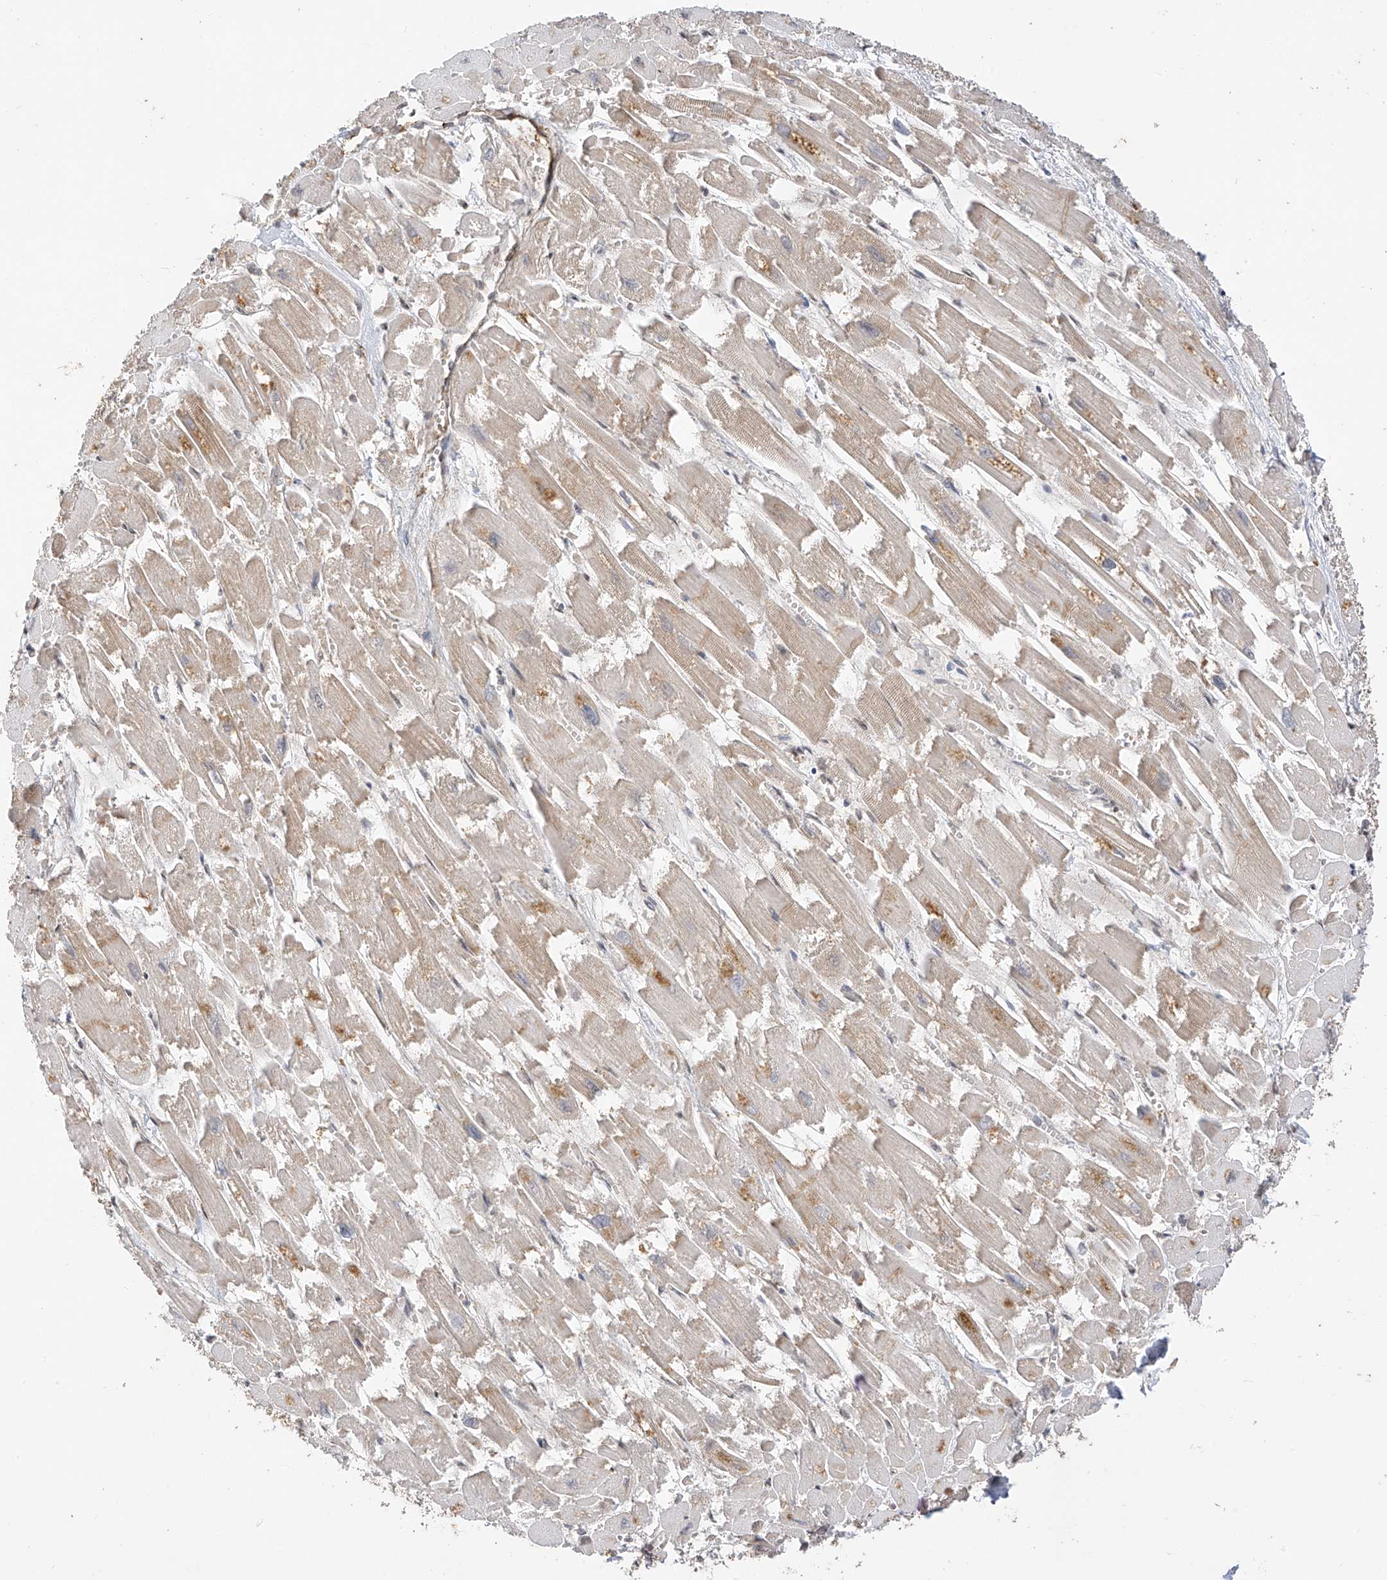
{"staining": {"intensity": "moderate", "quantity": "<25%", "location": "cytoplasmic/membranous"}, "tissue": "heart muscle", "cell_type": "Cardiomyocytes", "image_type": "normal", "snomed": [{"axis": "morphology", "description": "Normal tissue, NOS"}, {"axis": "topography", "description": "Heart"}], "caption": "Moderate cytoplasmic/membranous expression for a protein is present in approximately <25% of cardiomyocytes of normal heart muscle using IHC.", "gene": "MRTFA", "patient": {"sex": "male", "age": 54}}